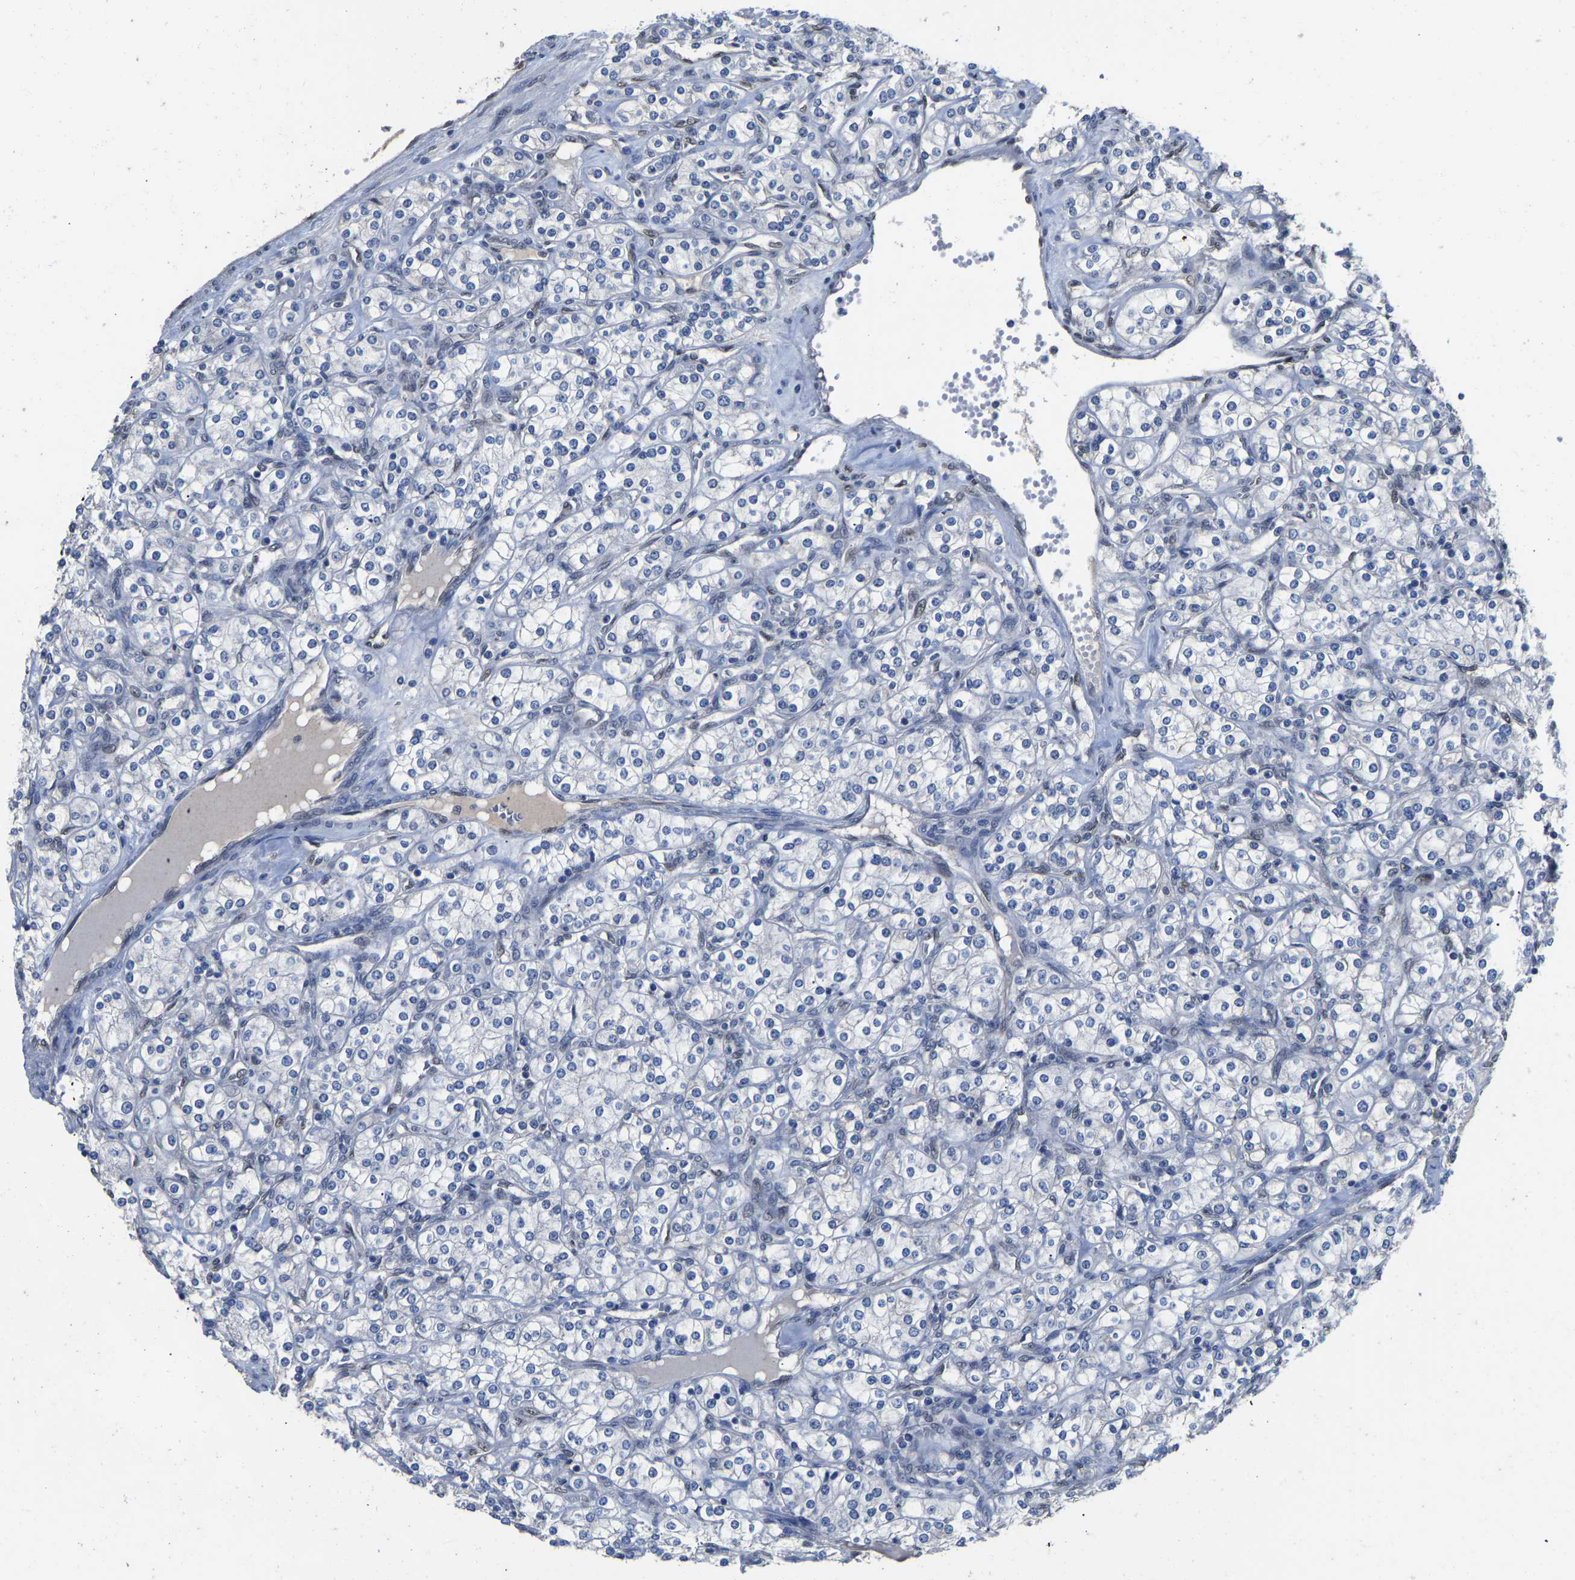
{"staining": {"intensity": "negative", "quantity": "none", "location": "none"}, "tissue": "renal cancer", "cell_type": "Tumor cells", "image_type": "cancer", "snomed": [{"axis": "morphology", "description": "Adenocarcinoma, NOS"}, {"axis": "topography", "description": "Kidney"}], "caption": "The histopathology image demonstrates no significant positivity in tumor cells of renal cancer (adenocarcinoma).", "gene": "QKI", "patient": {"sex": "male", "age": 77}}